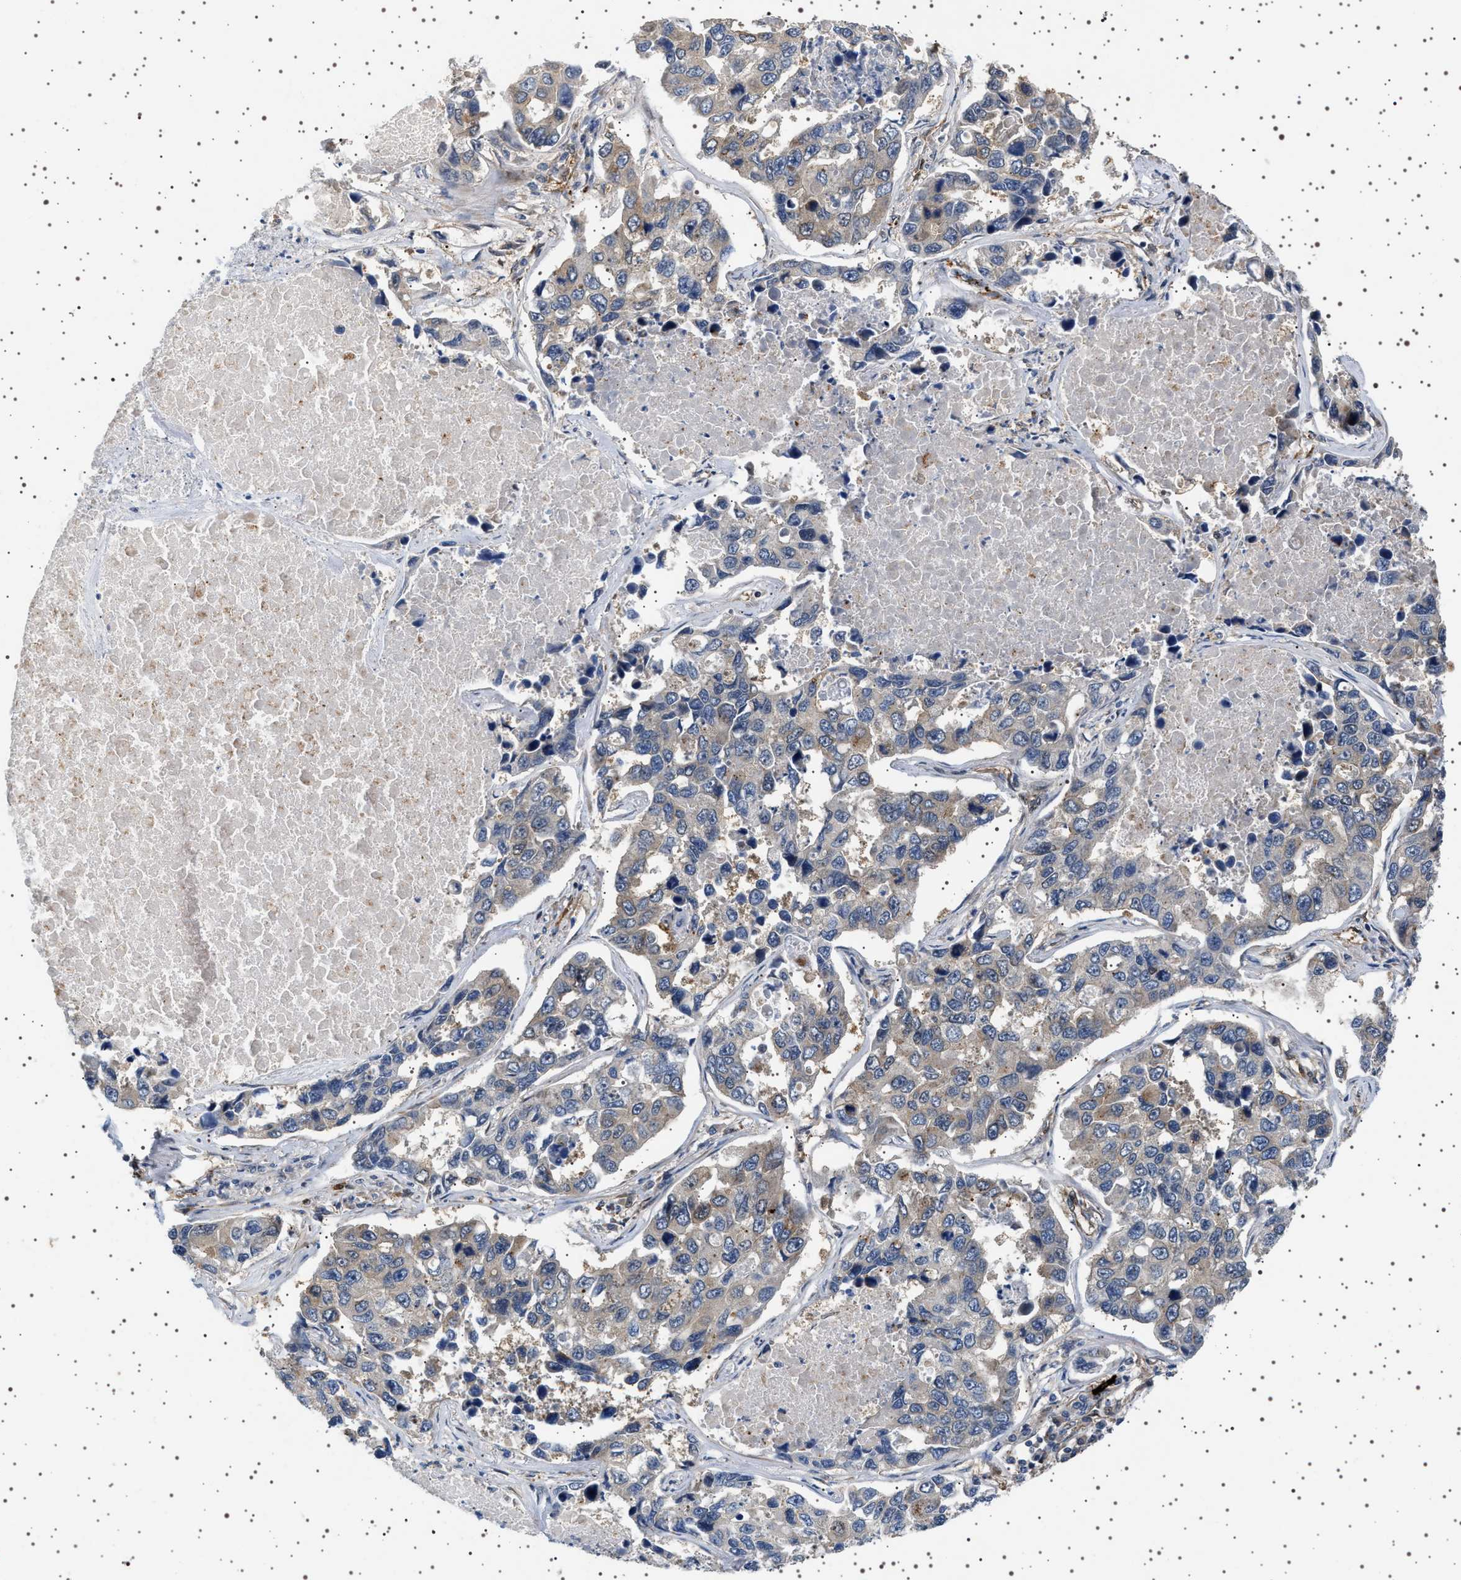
{"staining": {"intensity": "weak", "quantity": "<25%", "location": "cytoplasmic/membranous"}, "tissue": "lung cancer", "cell_type": "Tumor cells", "image_type": "cancer", "snomed": [{"axis": "morphology", "description": "Adenocarcinoma, NOS"}, {"axis": "topography", "description": "Lung"}], "caption": "Tumor cells show no significant protein expression in lung cancer.", "gene": "BAG3", "patient": {"sex": "male", "age": 64}}